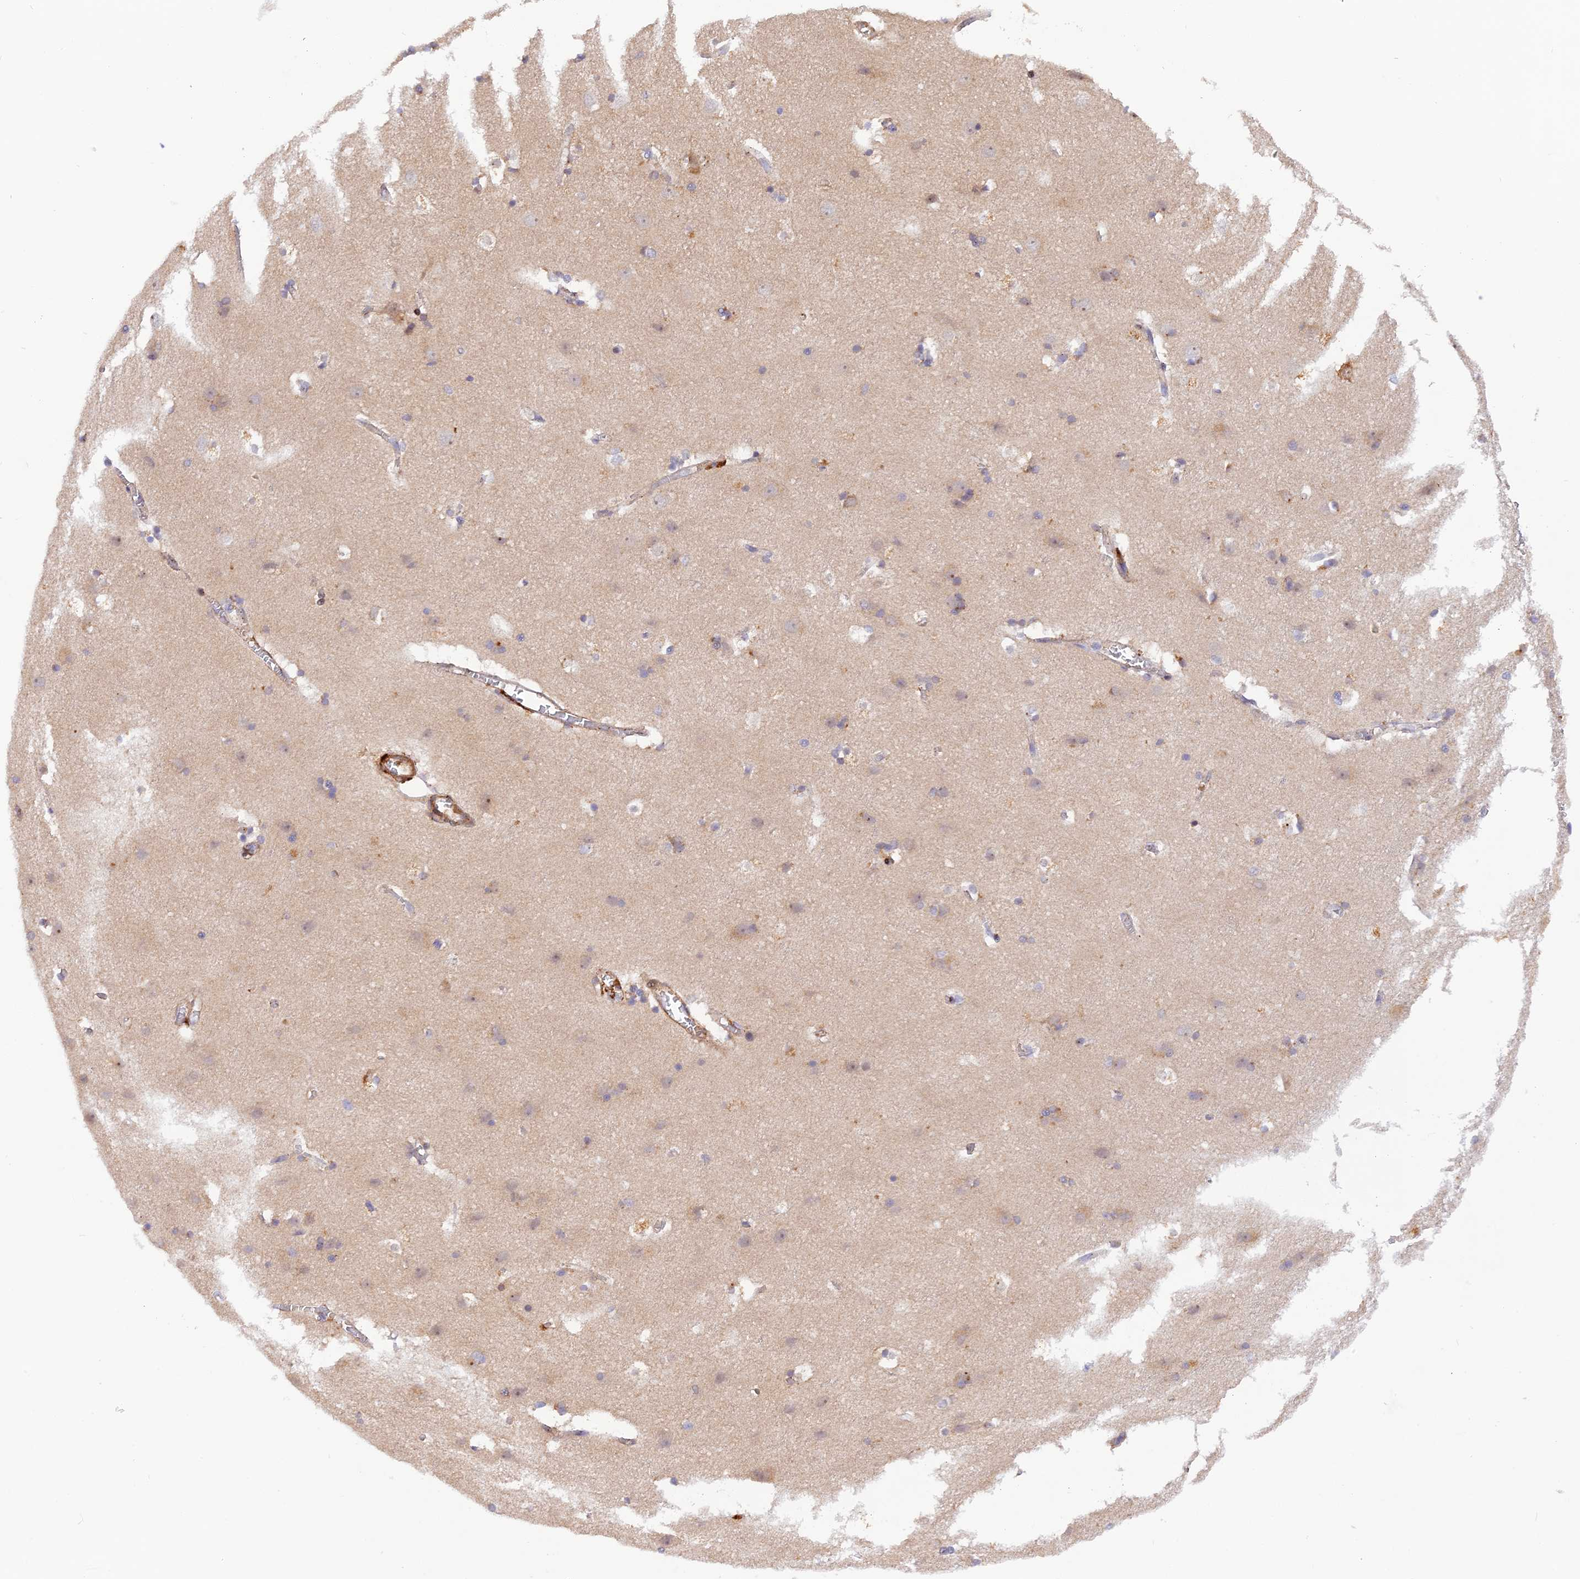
{"staining": {"intensity": "moderate", "quantity": "25%-75%", "location": "cytoplasmic/membranous"}, "tissue": "cerebral cortex", "cell_type": "Endothelial cells", "image_type": "normal", "snomed": [{"axis": "morphology", "description": "Normal tissue, NOS"}, {"axis": "topography", "description": "Cerebral cortex"}], "caption": "Protein staining of benign cerebral cortex demonstrates moderate cytoplasmic/membranous positivity in about 25%-75% of endothelial cells.", "gene": "WDFY4", "patient": {"sex": "male", "age": 54}}